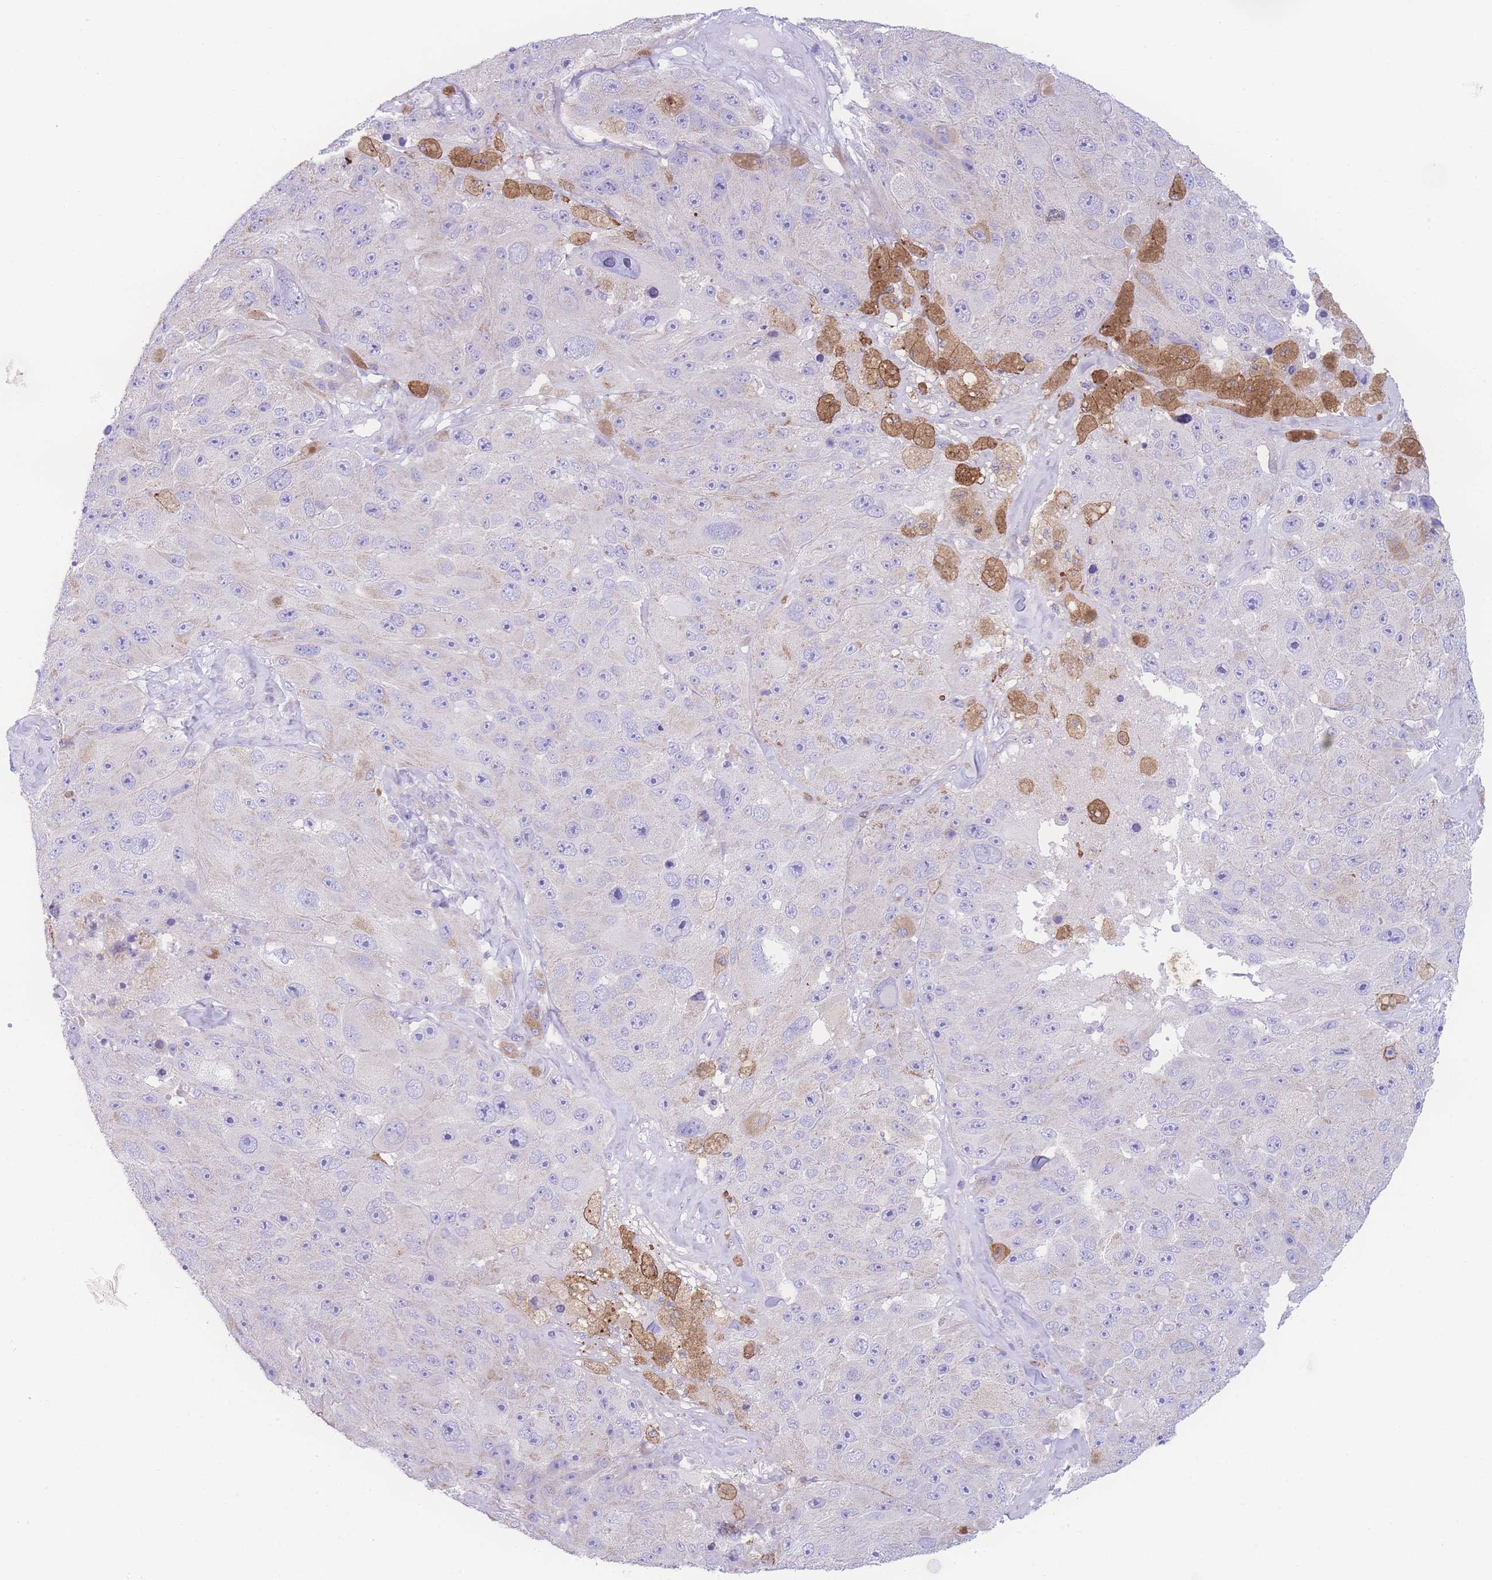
{"staining": {"intensity": "negative", "quantity": "none", "location": "none"}, "tissue": "melanoma", "cell_type": "Tumor cells", "image_type": "cancer", "snomed": [{"axis": "morphology", "description": "Malignant melanoma, Metastatic site"}, {"axis": "topography", "description": "Lymph node"}], "caption": "Photomicrograph shows no significant protein staining in tumor cells of melanoma.", "gene": "NBEAL1", "patient": {"sex": "male", "age": 62}}